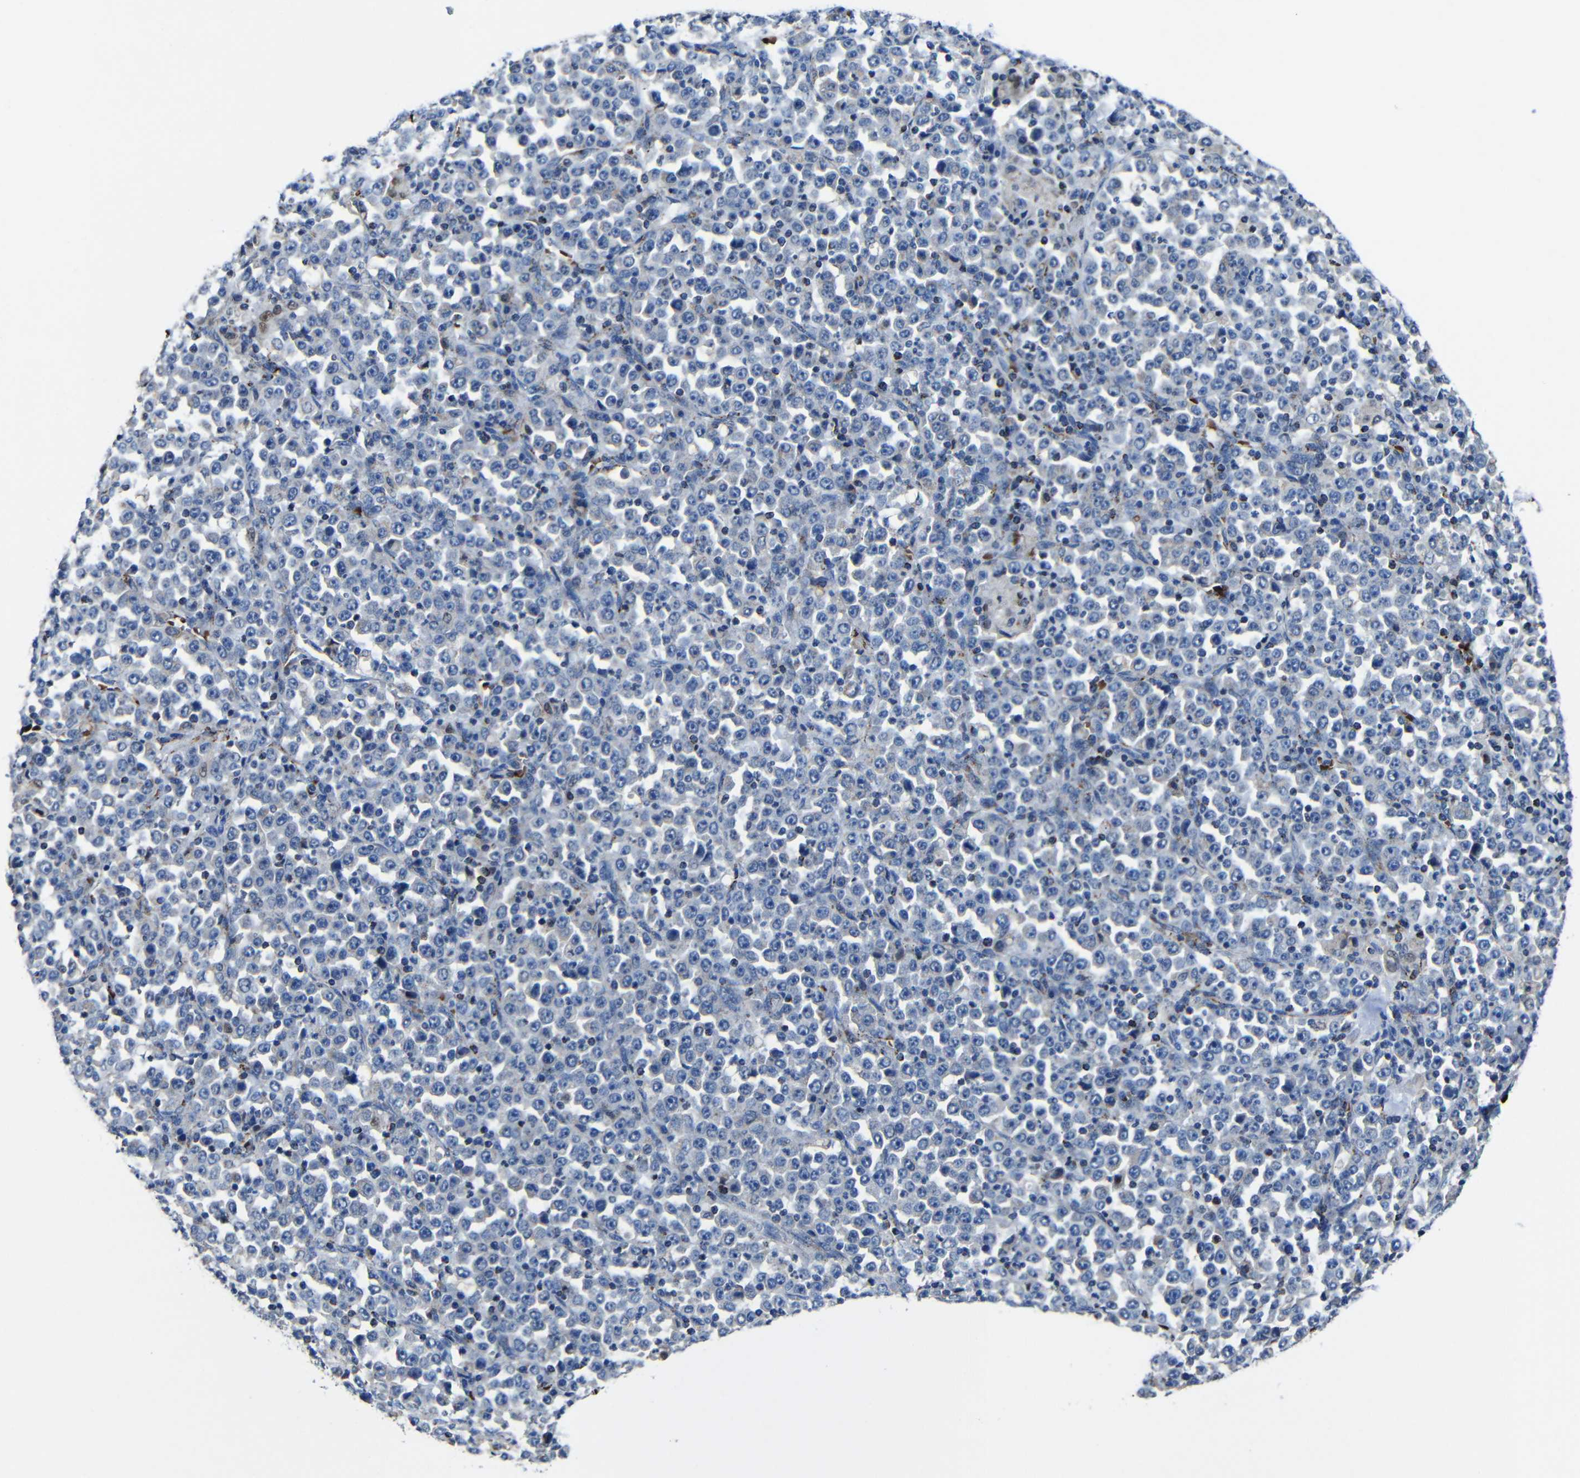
{"staining": {"intensity": "negative", "quantity": "none", "location": "none"}, "tissue": "stomach cancer", "cell_type": "Tumor cells", "image_type": "cancer", "snomed": [{"axis": "morphology", "description": "Normal tissue, NOS"}, {"axis": "morphology", "description": "Adenocarcinoma, NOS"}, {"axis": "topography", "description": "Stomach, upper"}, {"axis": "topography", "description": "Stomach"}], "caption": "Tumor cells show no significant staining in stomach cancer (adenocarcinoma).", "gene": "CA5B", "patient": {"sex": "male", "age": 59}}